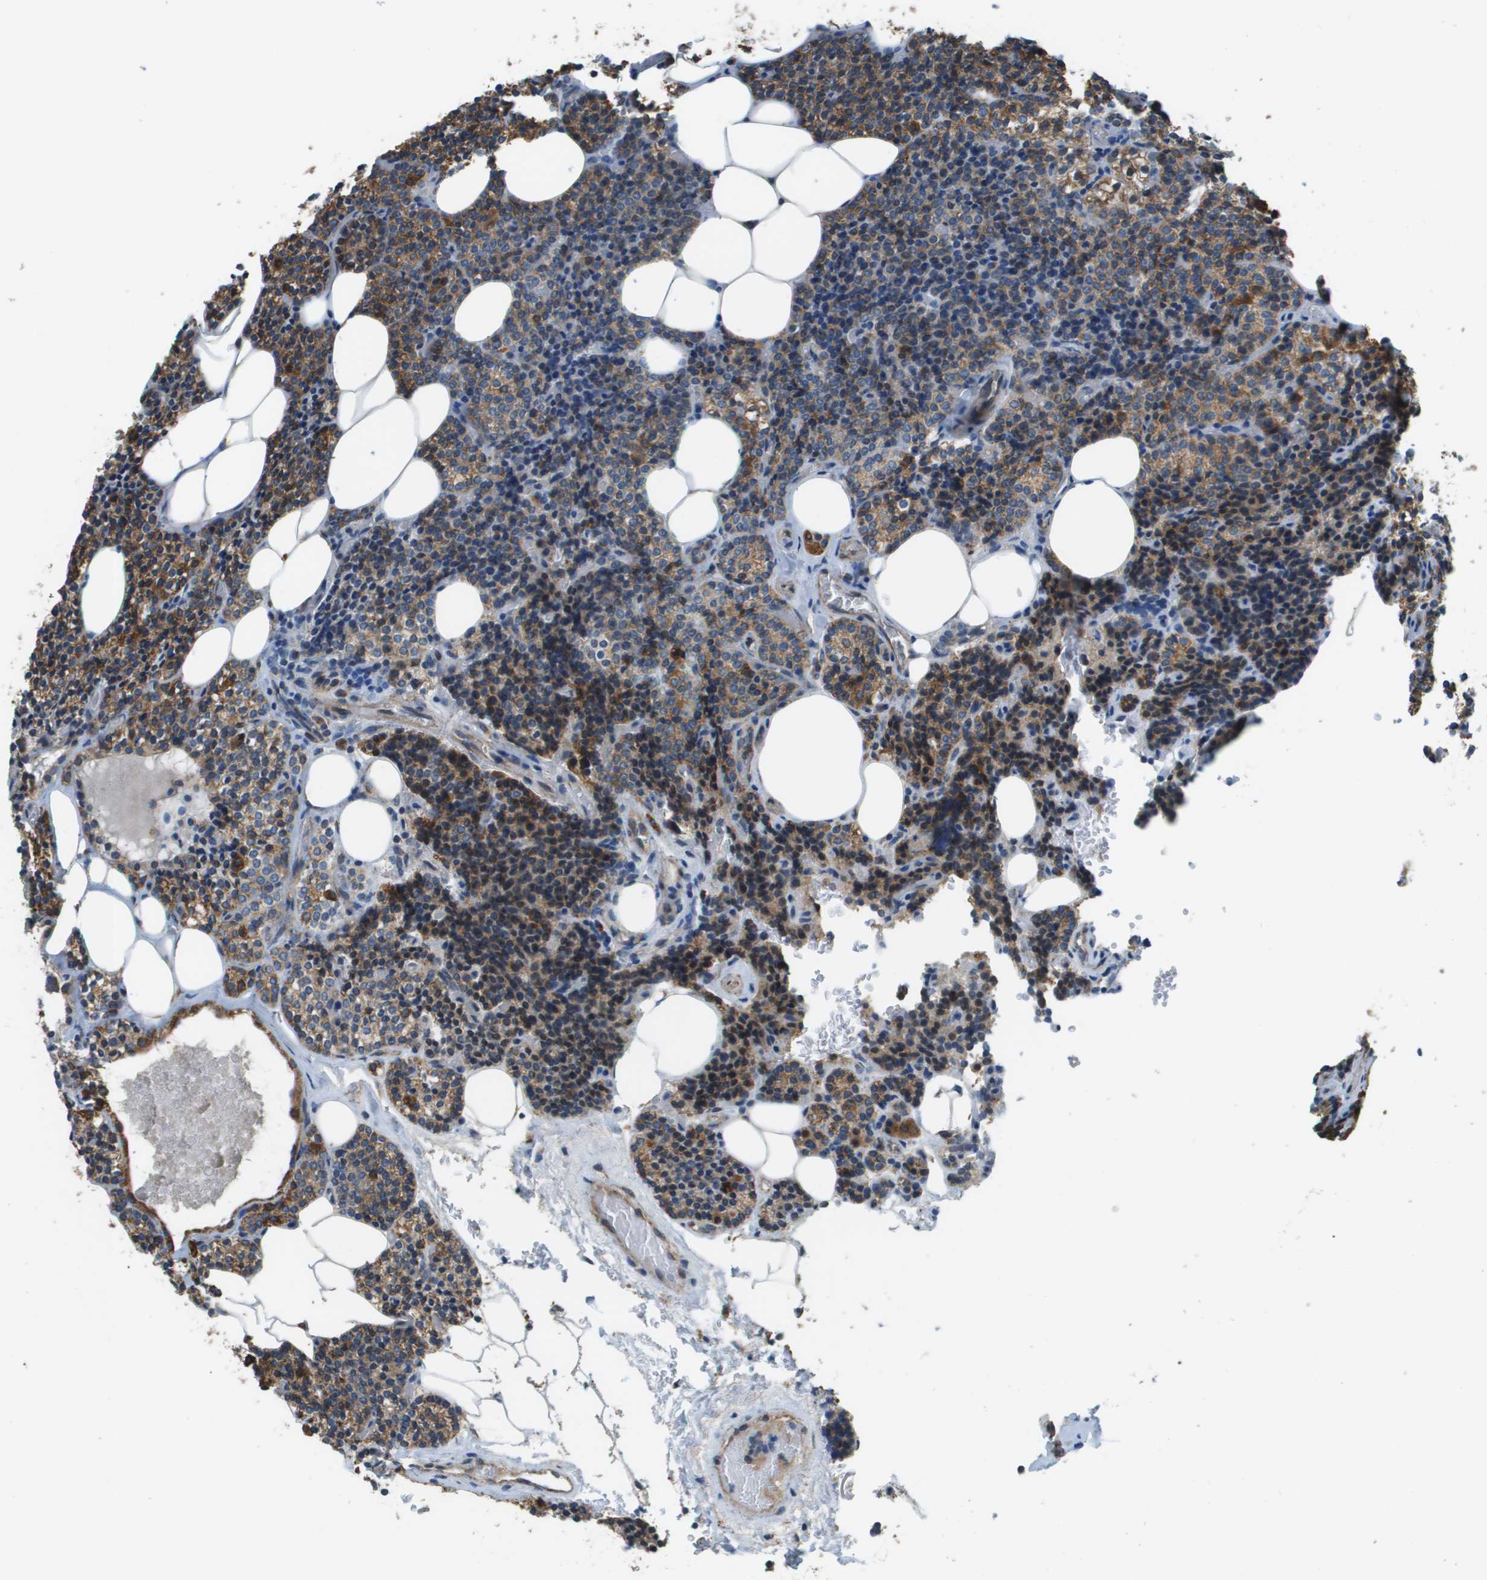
{"staining": {"intensity": "moderate", "quantity": ">75%", "location": "cytoplasmic/membranous"}, "tissue": "parathyroid gland", "cell_type": "Glandular cells", "image_type": "normal", "snomed": [{"axis": "morphology", "description": "Normal tissue, NOS"}, {"axis": "morphology", "description": "Adenoma, NOS"}, {"axis": "topography", "description": "Parathyroid gland"}], "caption": "Normal parathyroid gland shows moderate cytoplasmic/membranous expression in about >75% of glandular cells, visualized by immunohistochemistry.", "gene": "NRK", "patient": {"sex": "female", "age": 54}}